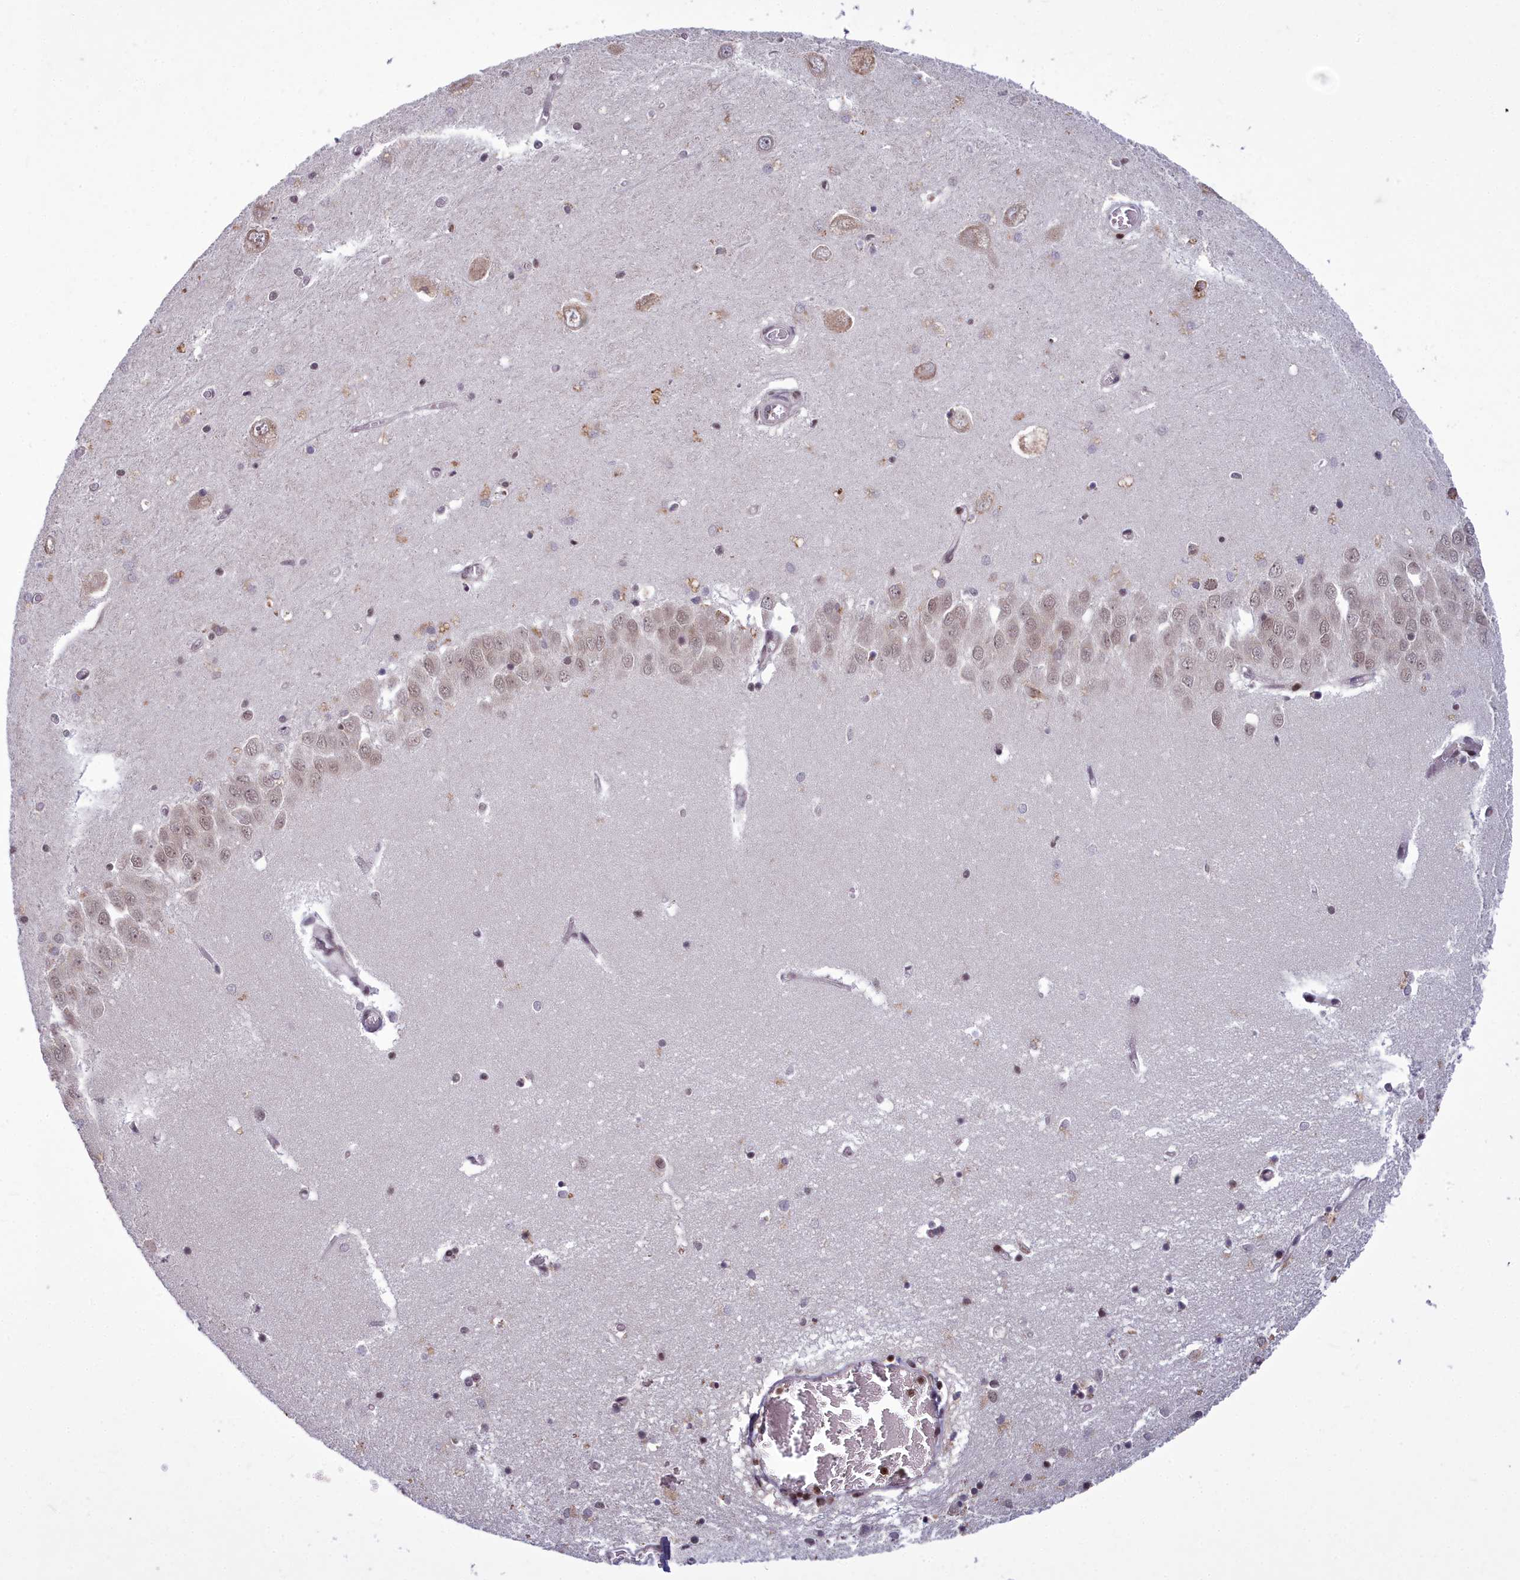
{"staining": {"intensity": "moderate", "quantity": "<25%", "location": "cytoplasmic/membranous,nuclear"}, "tissue": "hippocampus", "cell_type": "Glial cells", "image_type": "normal", "snomed": [{"axis": "morphology", "description": "Normal tissue, NOS"}, {"axis": "topography", "description": "Hippocampus"}], "caption": "Protein analysis of benign hippocampus exhibits moderate cytoplasmic/membranous,nuclear expression in approximately <25% of glial cells. Nuclei are stained in blue.", "gene": "GMEB1", "patient": {"sex": "male", "age": 70}}